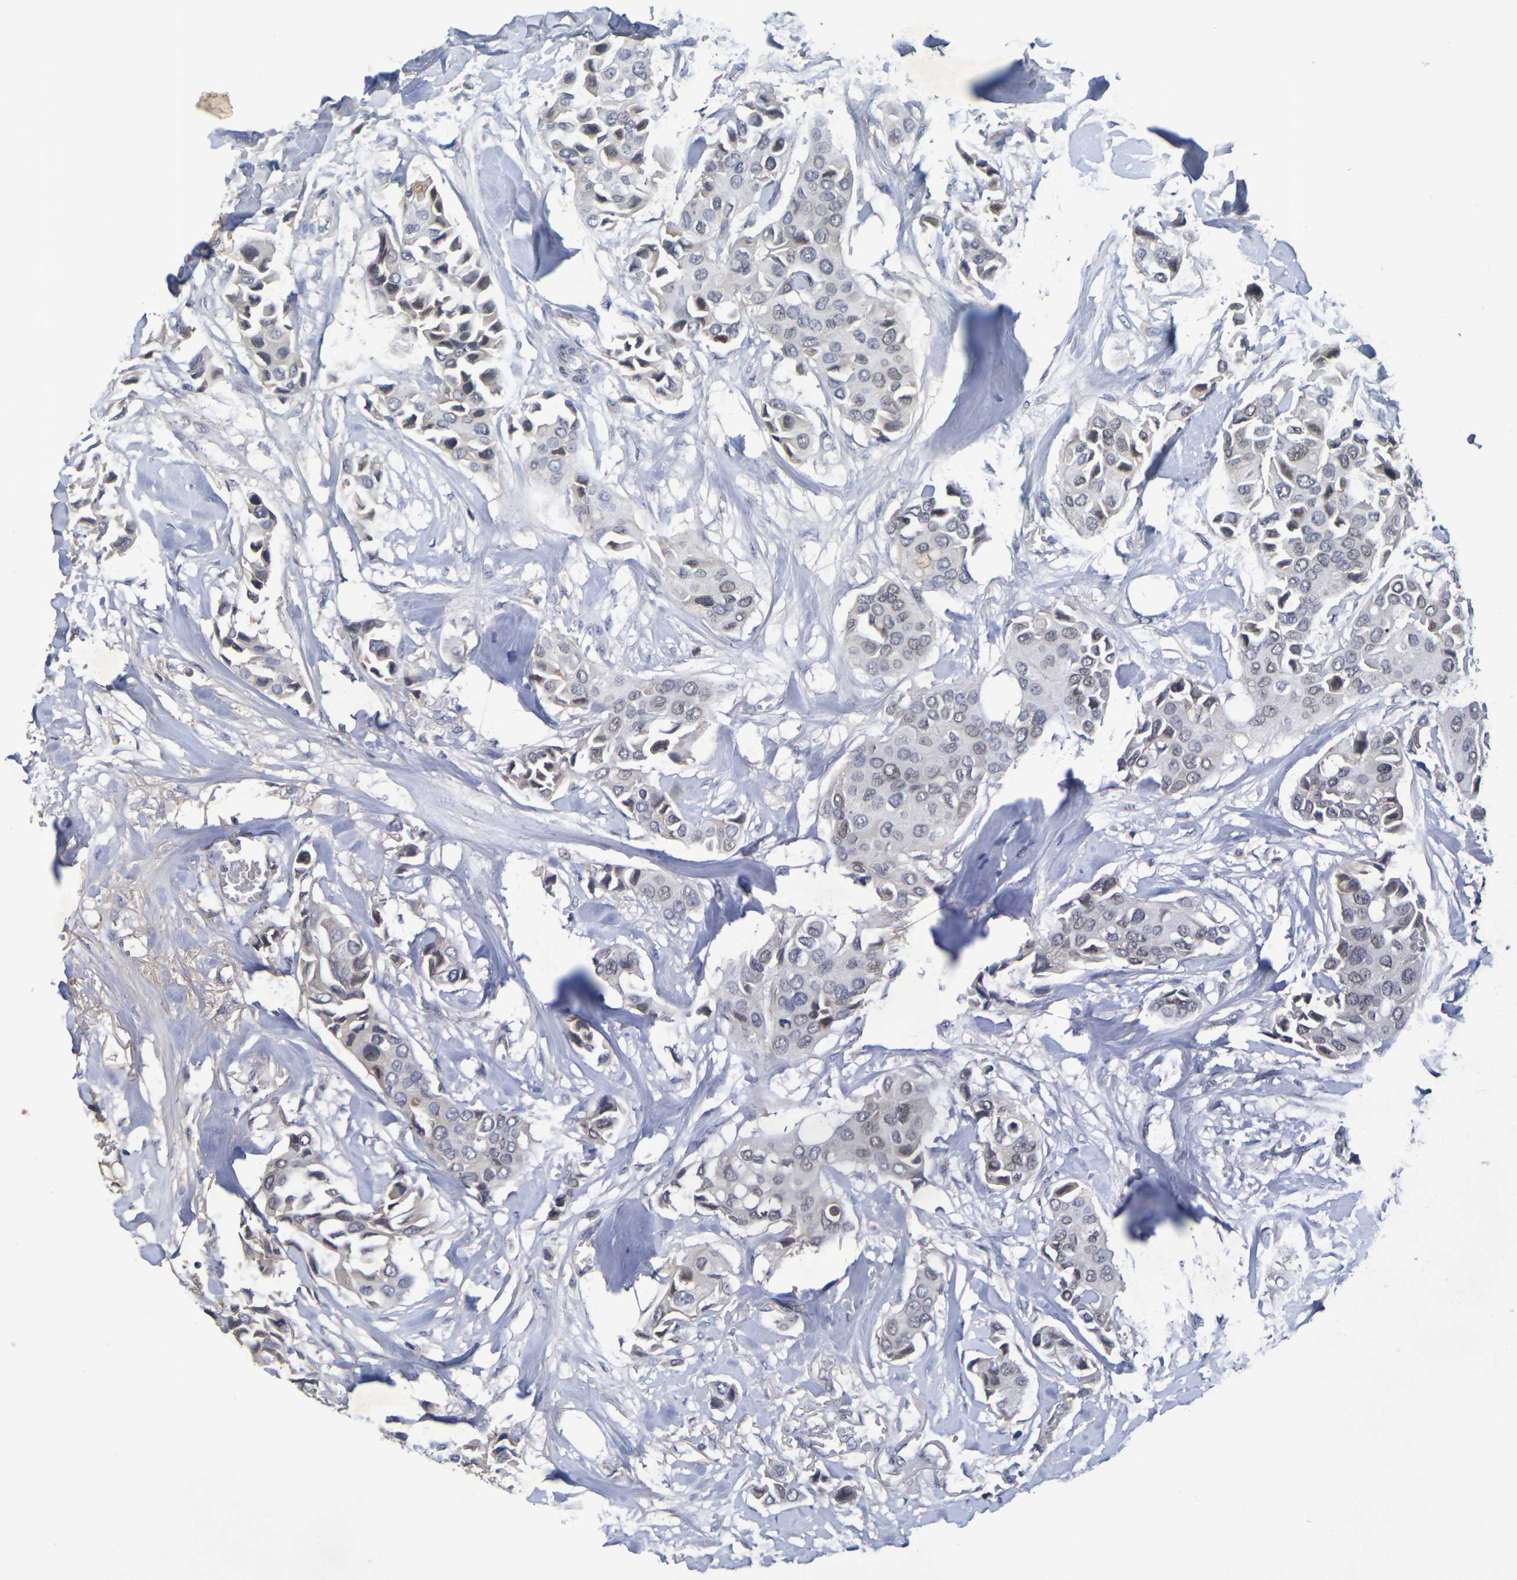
{"staining": {"intensity": "moderate", "quantity": "25%-75%", "location": "cytoplasmic/membranous,nuclear"}, "tissue": "breast cancer", "cell_type": "Tumor cells", "image_type": "cancer", "snomed": [{"axis": "morphology", "description": "Duct carcinoma"}, {"axis": "topography", "description": "Breast"}], "caption": "Moderate cytoplasmic/membranous and nuclear positivity for a protein is identified in about 25%-75% of tumor cells of breast invasive ductal carcinoma using immunohistochemistry.", "gene": "TERF2", "patient": {"sex": "female", "age": 80}}